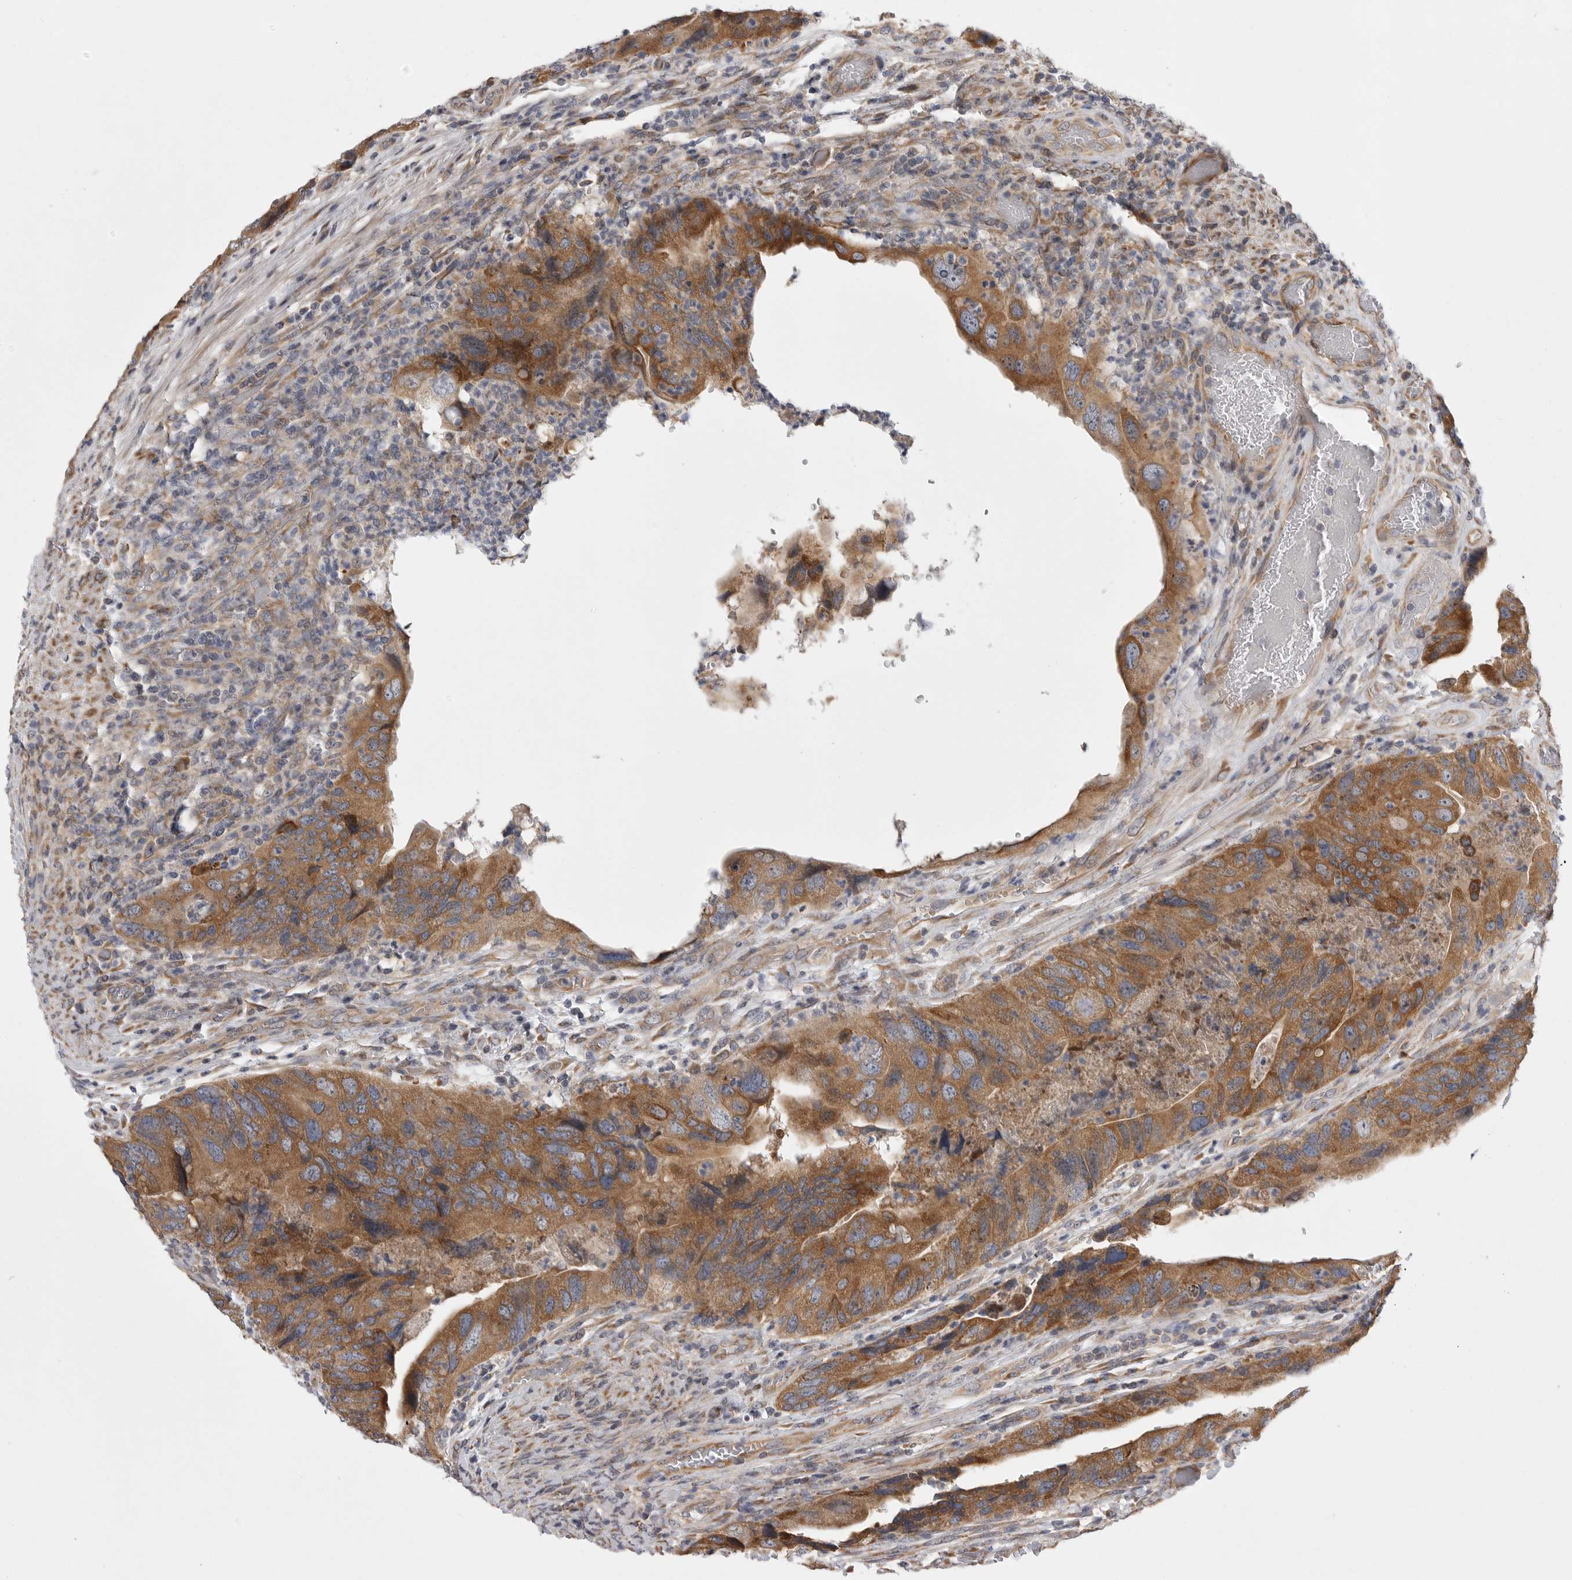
{"staining": {"intensity": "moderate", "quantity": ">75%", "location": "cytoplasmic/membranous"}, "tissue": "colorectal cancer", "cell_type": "Tumor cells", "image_type": "cancer", "snomed": [{"axis": "morphology", "description": "Adenocarcinoma, NOS"}, {"axis": "topography", "description": "Rectum"}], "caption": "A micrograph of colorectal cancer stained for a protein shows moderate cytoplasmic/membranous brown staining in tumor cells.", "gene": "FBXO43", "patient": {"sex": "male", "age": 63}}